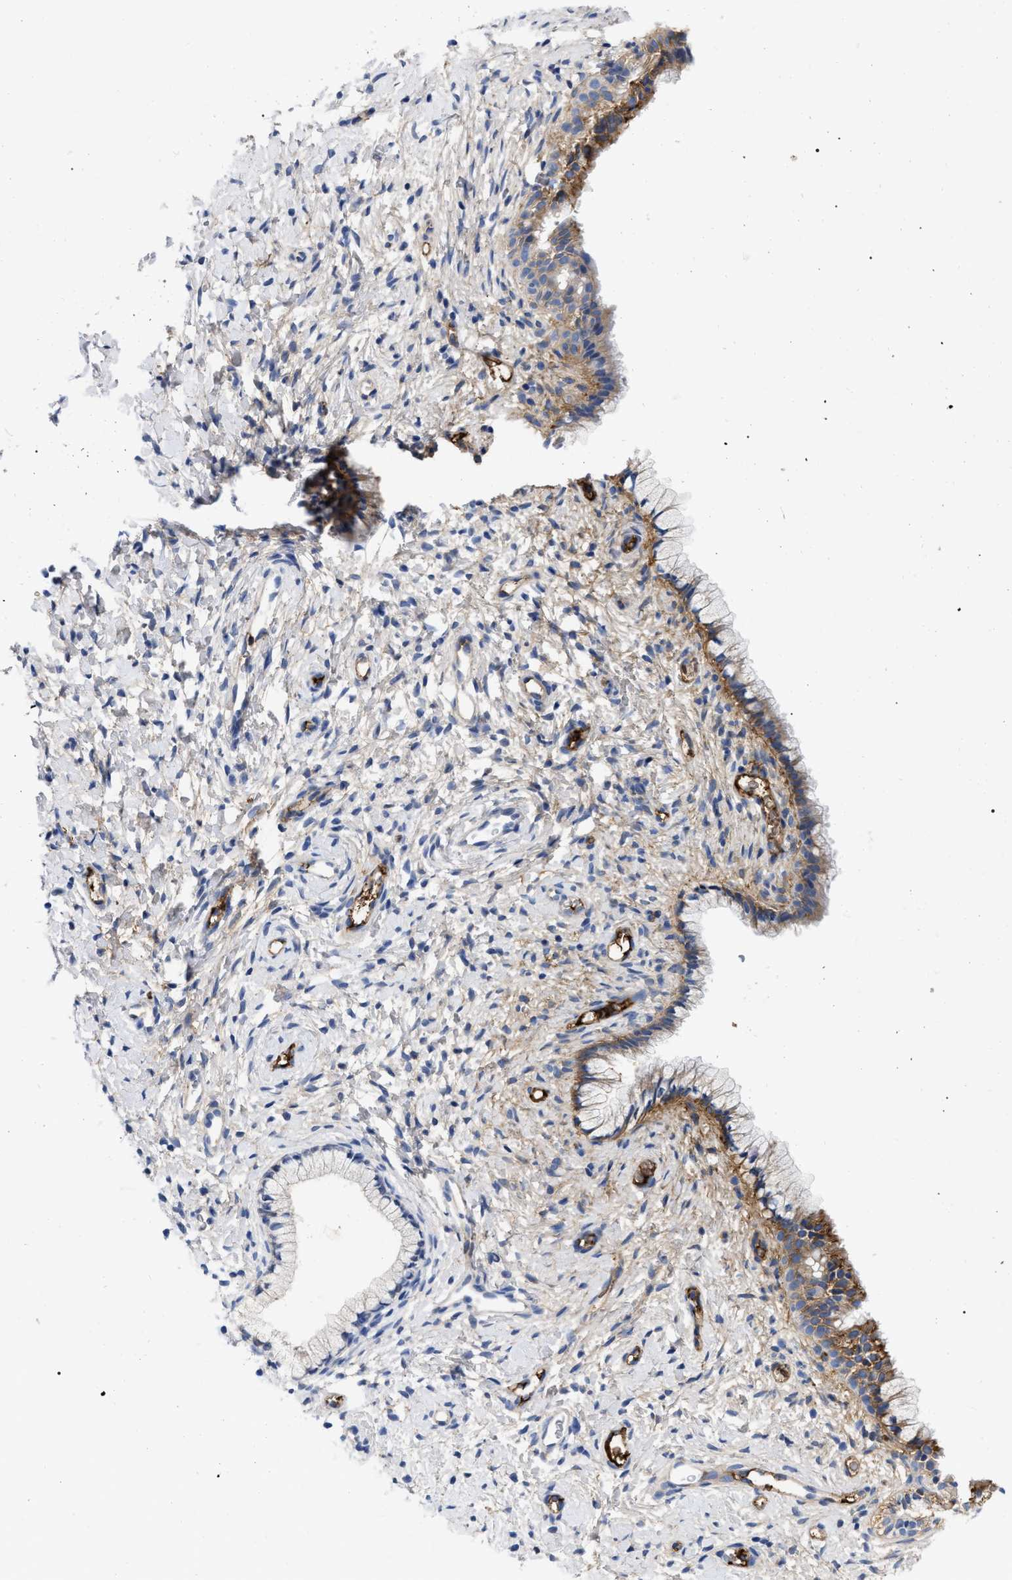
{"staining": {"intensity": "moderate", "quantity": "25%-75%", "location": "cytoplasmic/membranous"}, "tissue": "cervix", "cell_type": "Glandular cells", "image_type": "normal", "snomed": [{"axis": "morphology", "description": "Normal tissue, NOS"}, {"axis": "topography", "description": "Cervix"}], "caption": "Protein expression by immunohistochemistry displays moderate cytoplasmic/membranous staining in about 25%-75% of glandular cells in unremarkable cervix. (Stains: DAB in brown, nuclei in blue, Microscopy: brightfield microscopy at high magnification).", "gene": "IGHV5", "patient": {"sex": "female", "age": 72}}